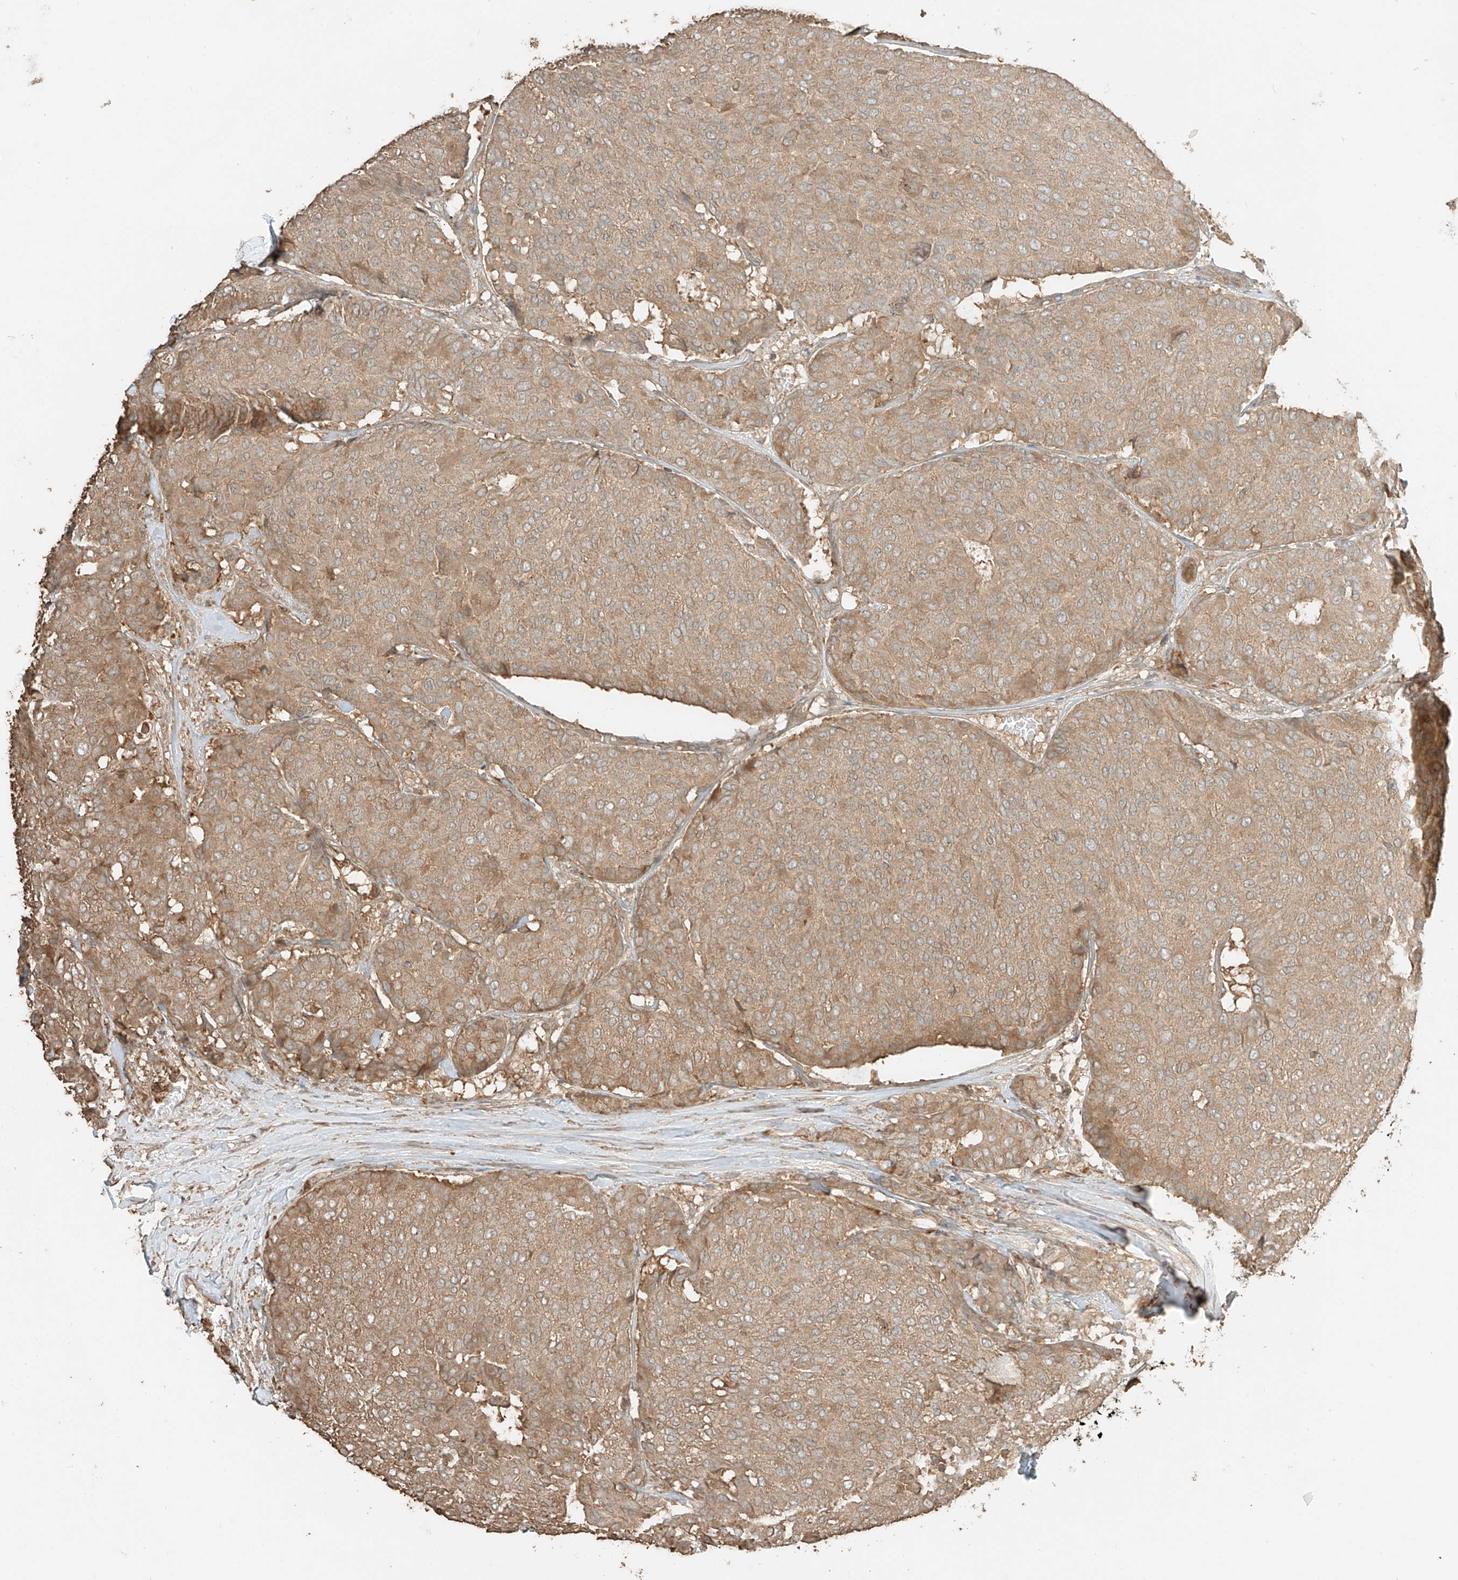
{"staining": {"intensity": "moderate", "quantity": ">75%", "location": "cytoplasmic/membranous"}, "tissue": "breast cancer", "cell_type": "Tumor cells", "image_type": "cancer", "snomed": [{"axis": "morphology", "description": "Duct carcinoma"}, {"axis": "topography", "description": "Breast"}], "caption": "The image shows staining of breast cancer (infiltrating ductal carcinoma), revealing moderate cytoplasmic/membranous protein staining (brown color) within tumor cells. (brown staining indicates protein expression, while blue staining denotes nuclei).", "gene": "RFTN2", "patient": {"sex": "female", "age": 75}}